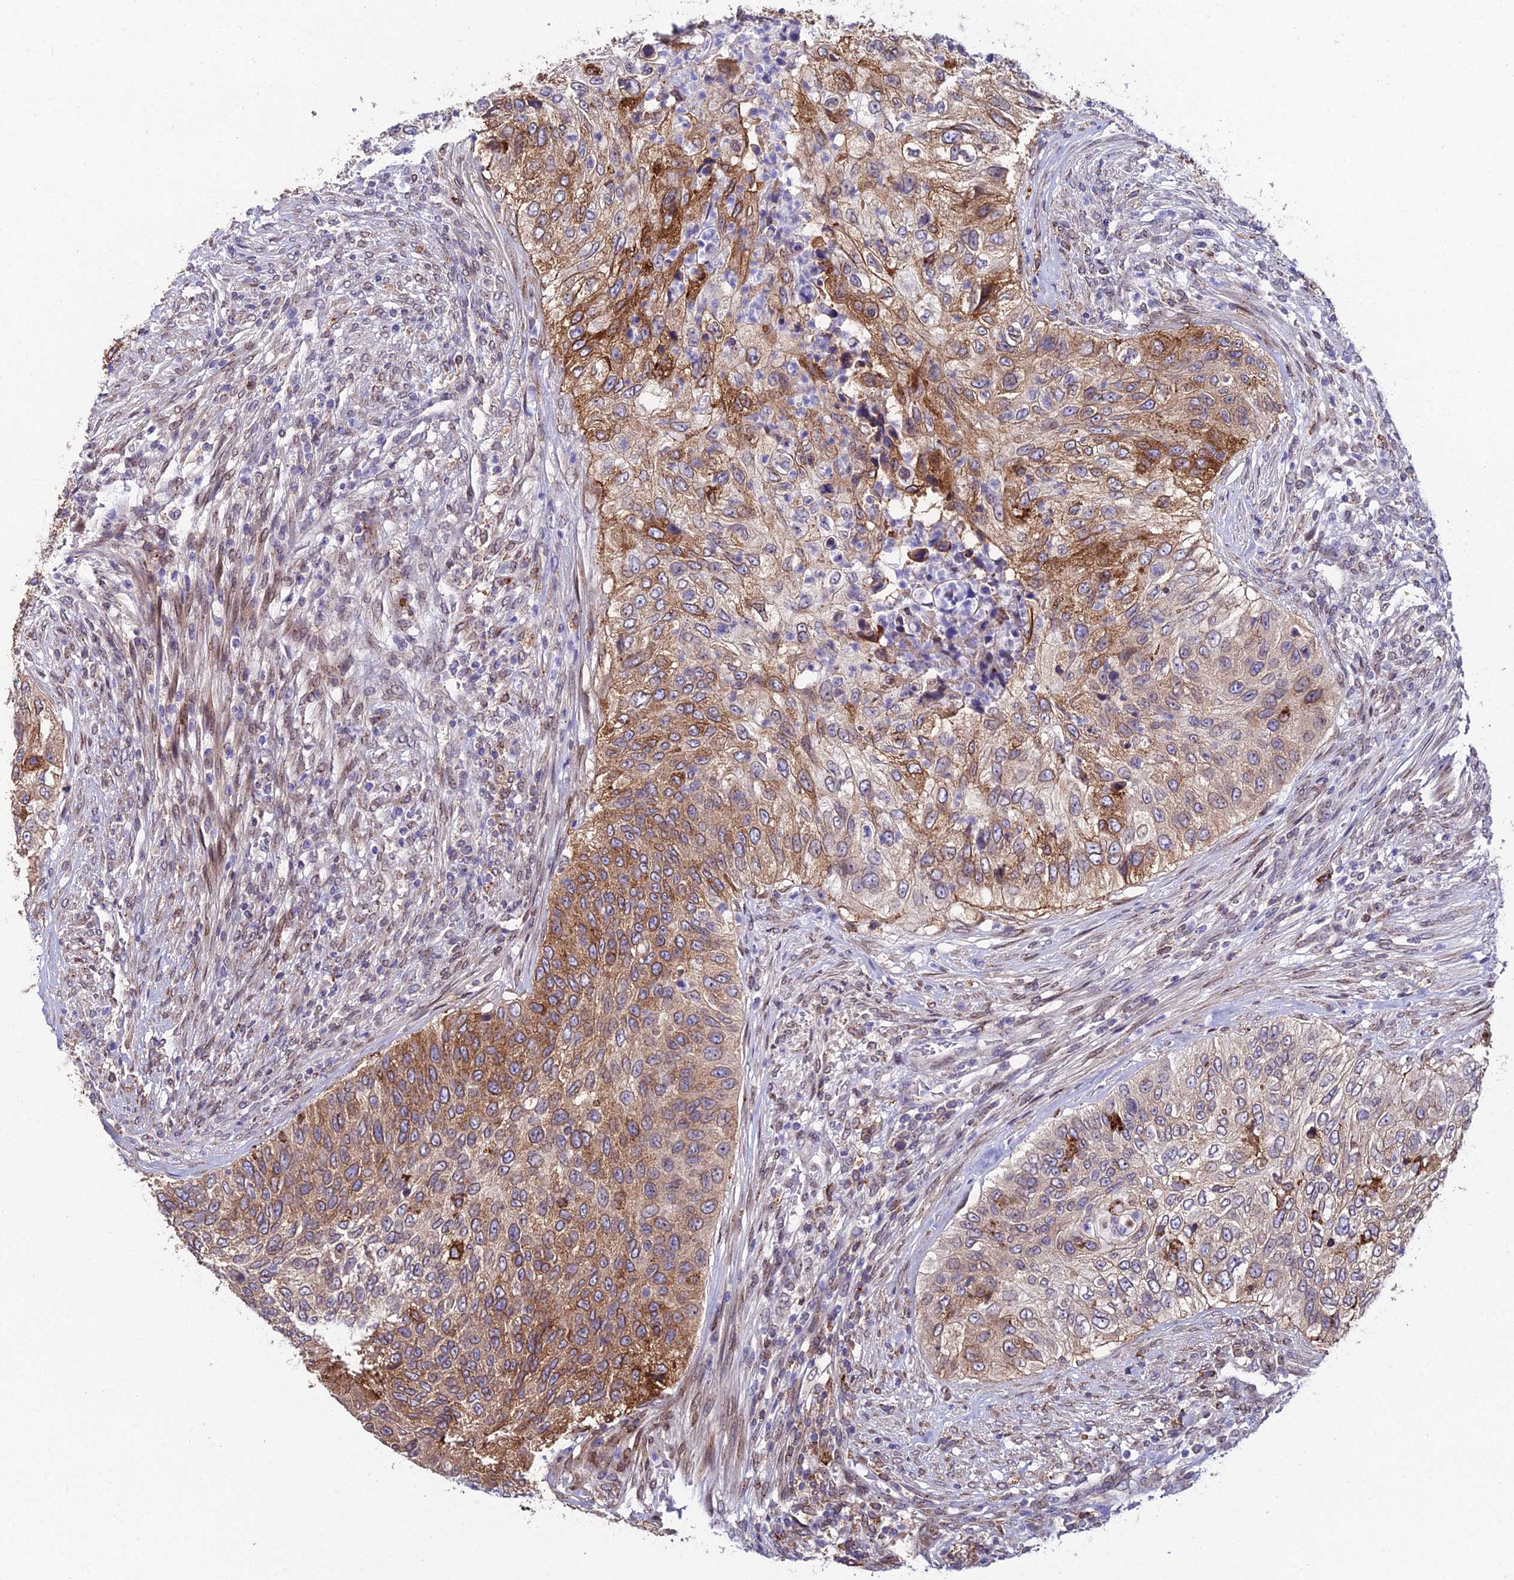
{"staining": {"intensity": "moderate", "quantity": "25%-75%", "location": "cytoplasmic/membranous"}, "tissue": "urothelial cancer", "cell_type": "Tumor cells", "image_type": "cancer", "snomed": [{"axis": "morphology", "description": "Urothelial carcinoma, High grade"}, {"axis": "topography", "description": "Urinary bladder"}], "caption": "This histopathology image shows immunohistochemistry (IHC) staining of human high-grade urothelial carcinoma, with medium moderate cytoplasmic/membranous expression in about 25%-75% of tumor cells.", "gene": "DDX19A", "patient": {"sex": "female", "age": 60}}